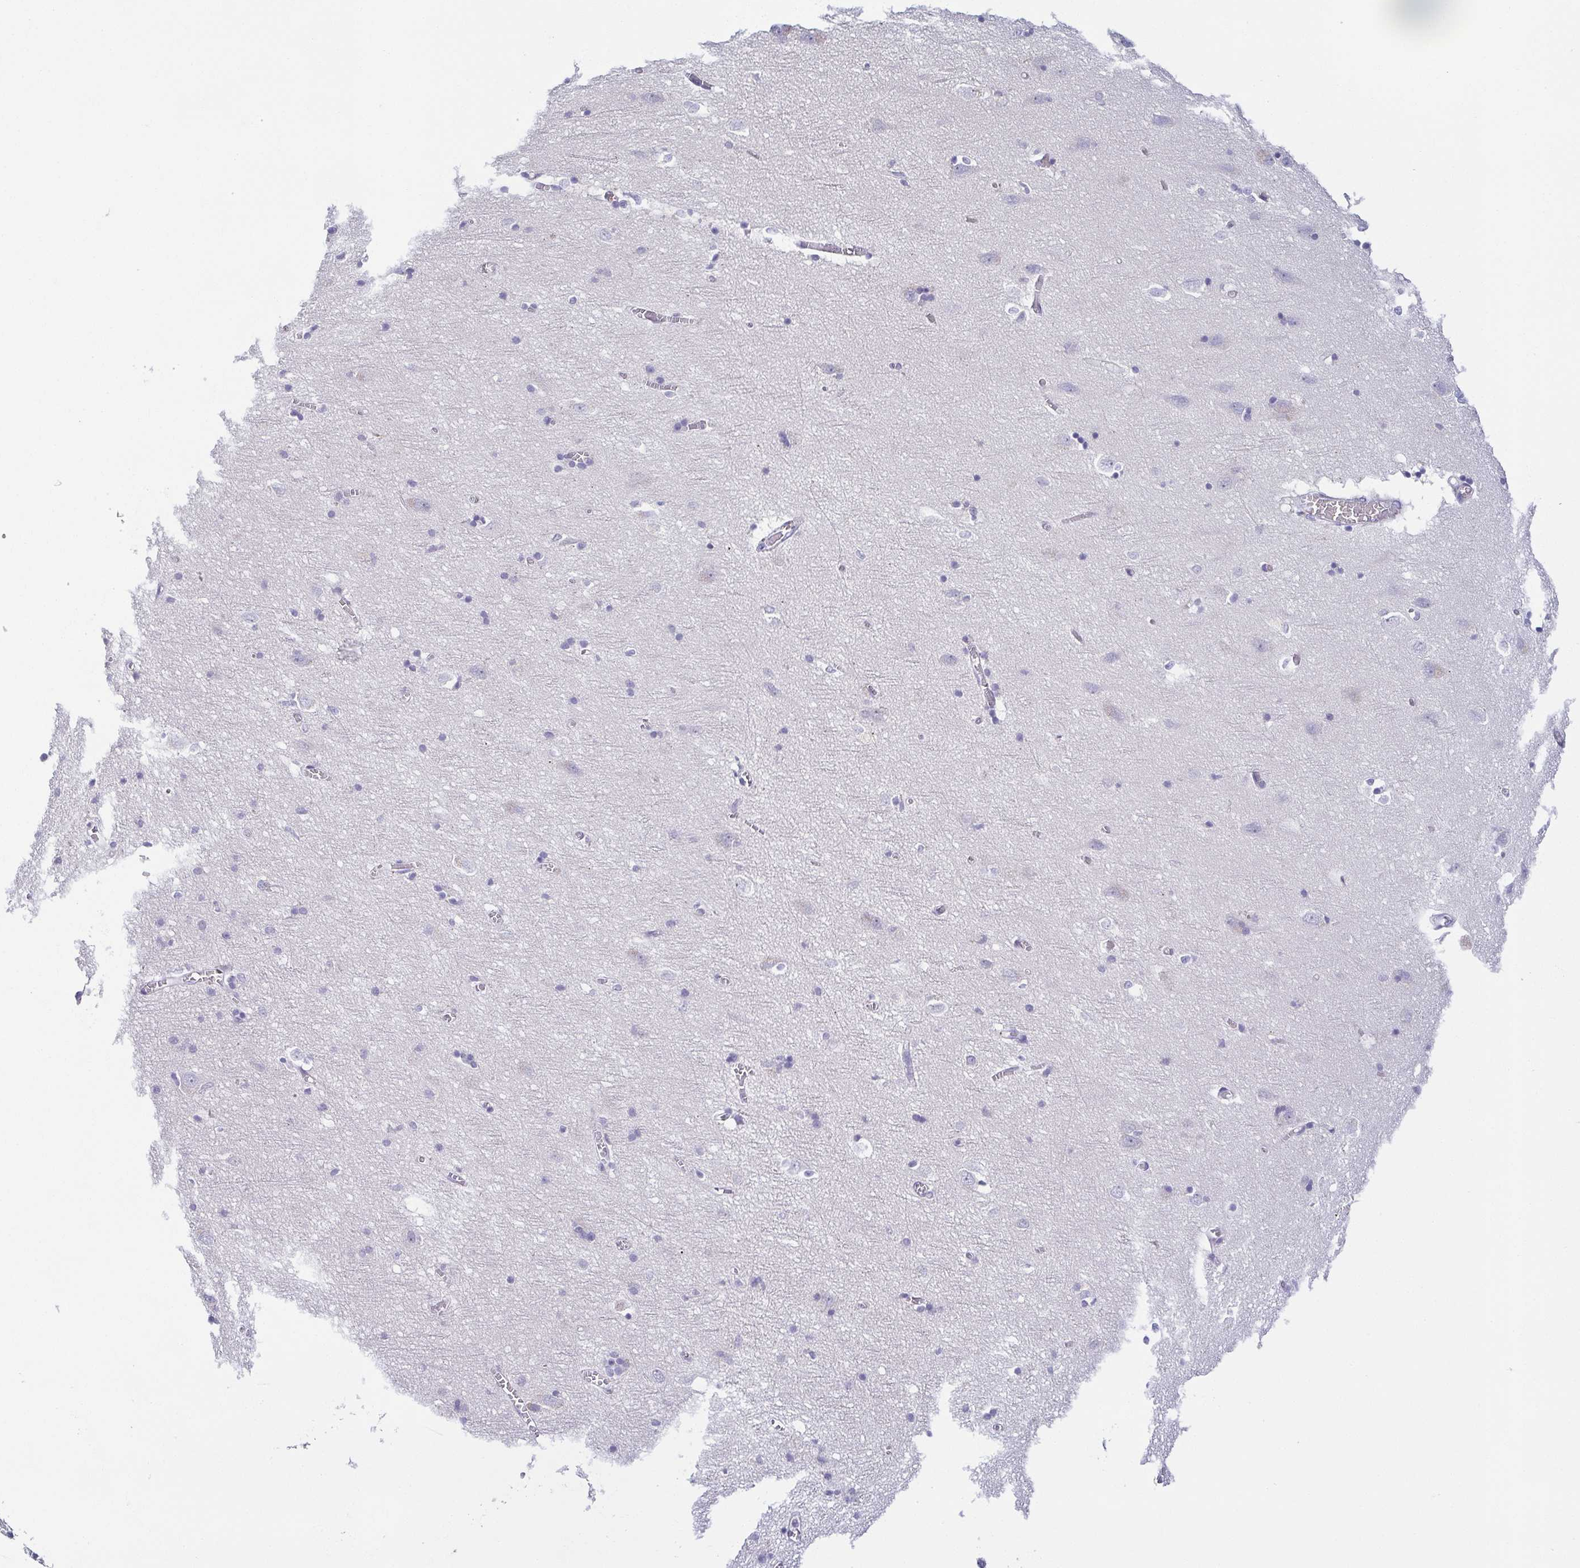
{"staining": {"intensity": "negative", "quantity": "none", "location": "none"}, "tissue": "cerebral cortex", "cell_type": "Endothelial cells", "image_type": "normal", "snomed": [{"axis": "morphology", "description": "Normal tissue, NOS"}, {"axis": "topography", "description": "Cerebral cortex"}], "caption": "Endothelial cells show no significant expression in unremarkable cerebral cortex.", "gene": "FAM162B", "patient": {"sex": "male", "age": 70}}